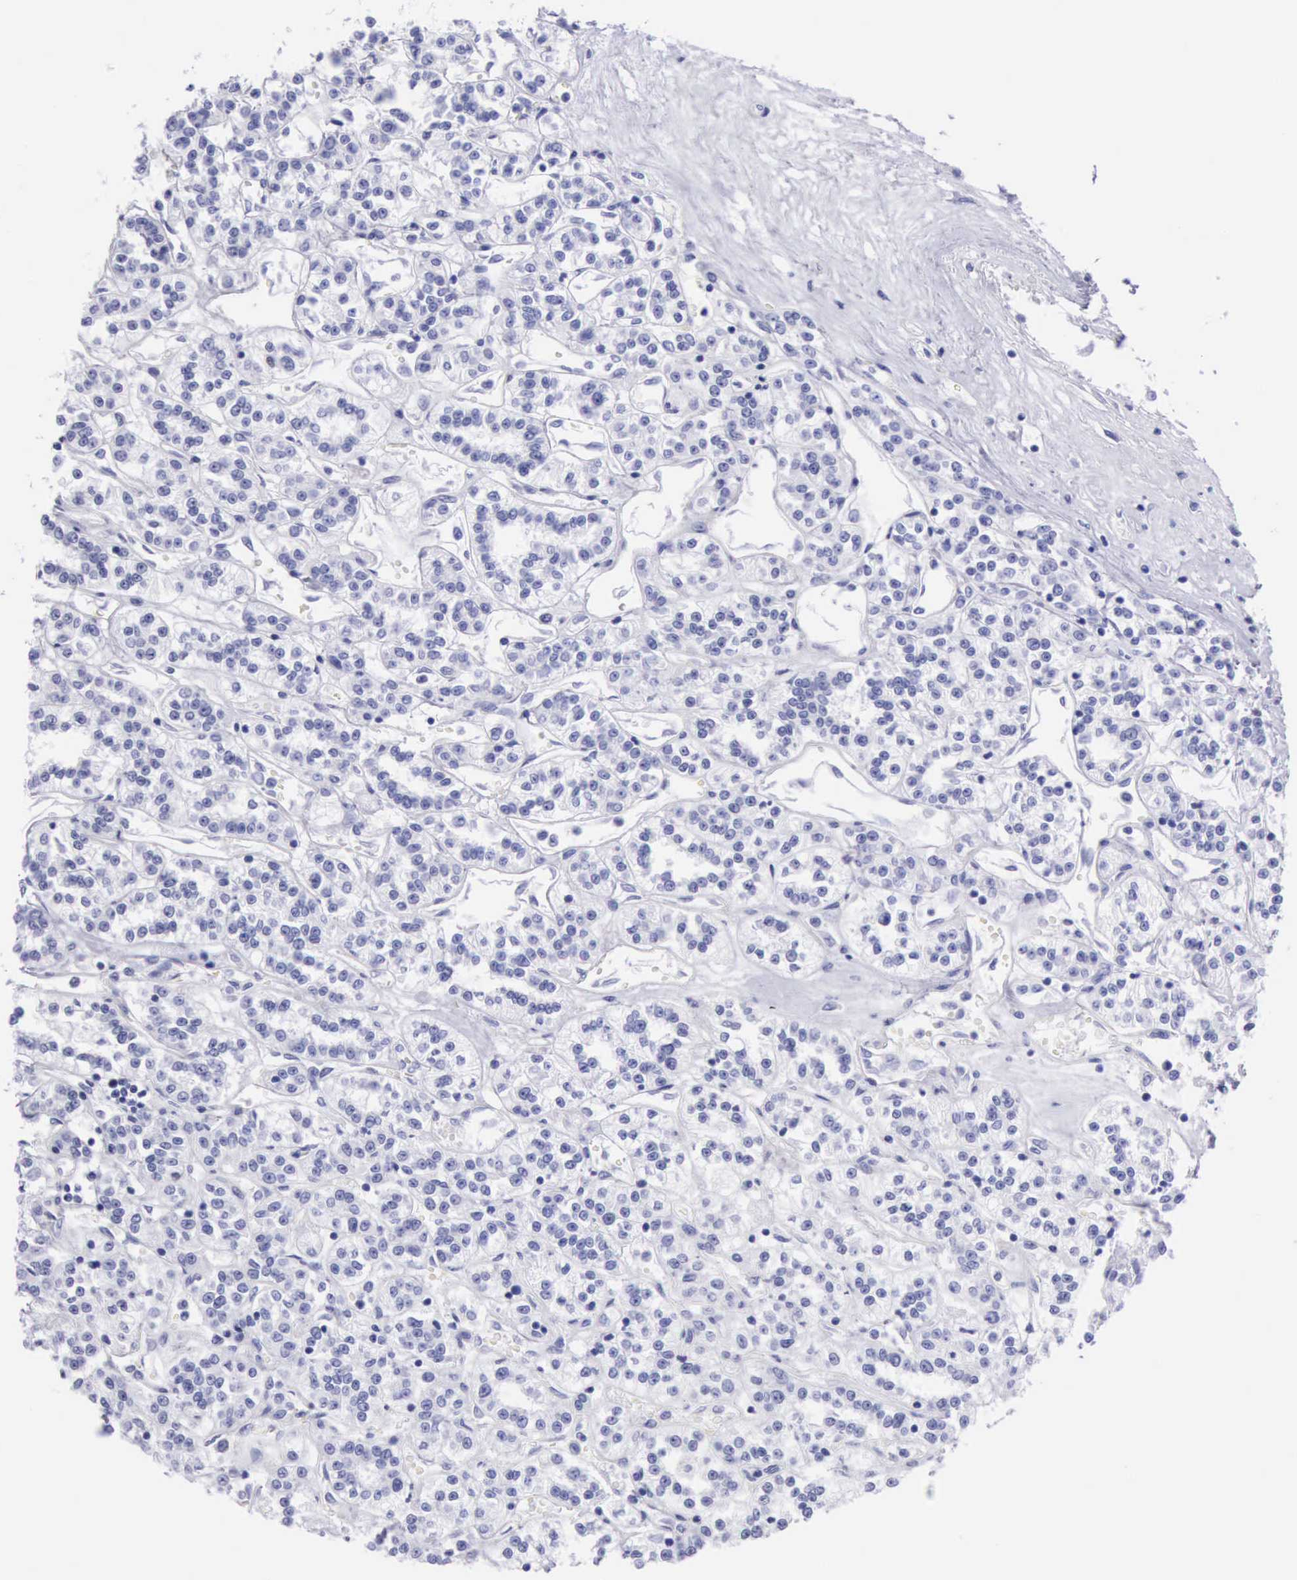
{"staining": {"intensity": "negative", "quantity": "none", "location": "none"}, "tissue": "renal cancer", "cell_type": "Tumor cells", "image_type": "cancer", "snomed": [{"axis": "morphology", "description": "Adenocarcinoma, NOS"}, {"axis": "topography", "description": "Kidney"}], "caption": "There is no significant positivity in tumor cells of renal adenocarcinoma.", "gene": "MCM2", "patient": {"sex": "female", "age": 76}}